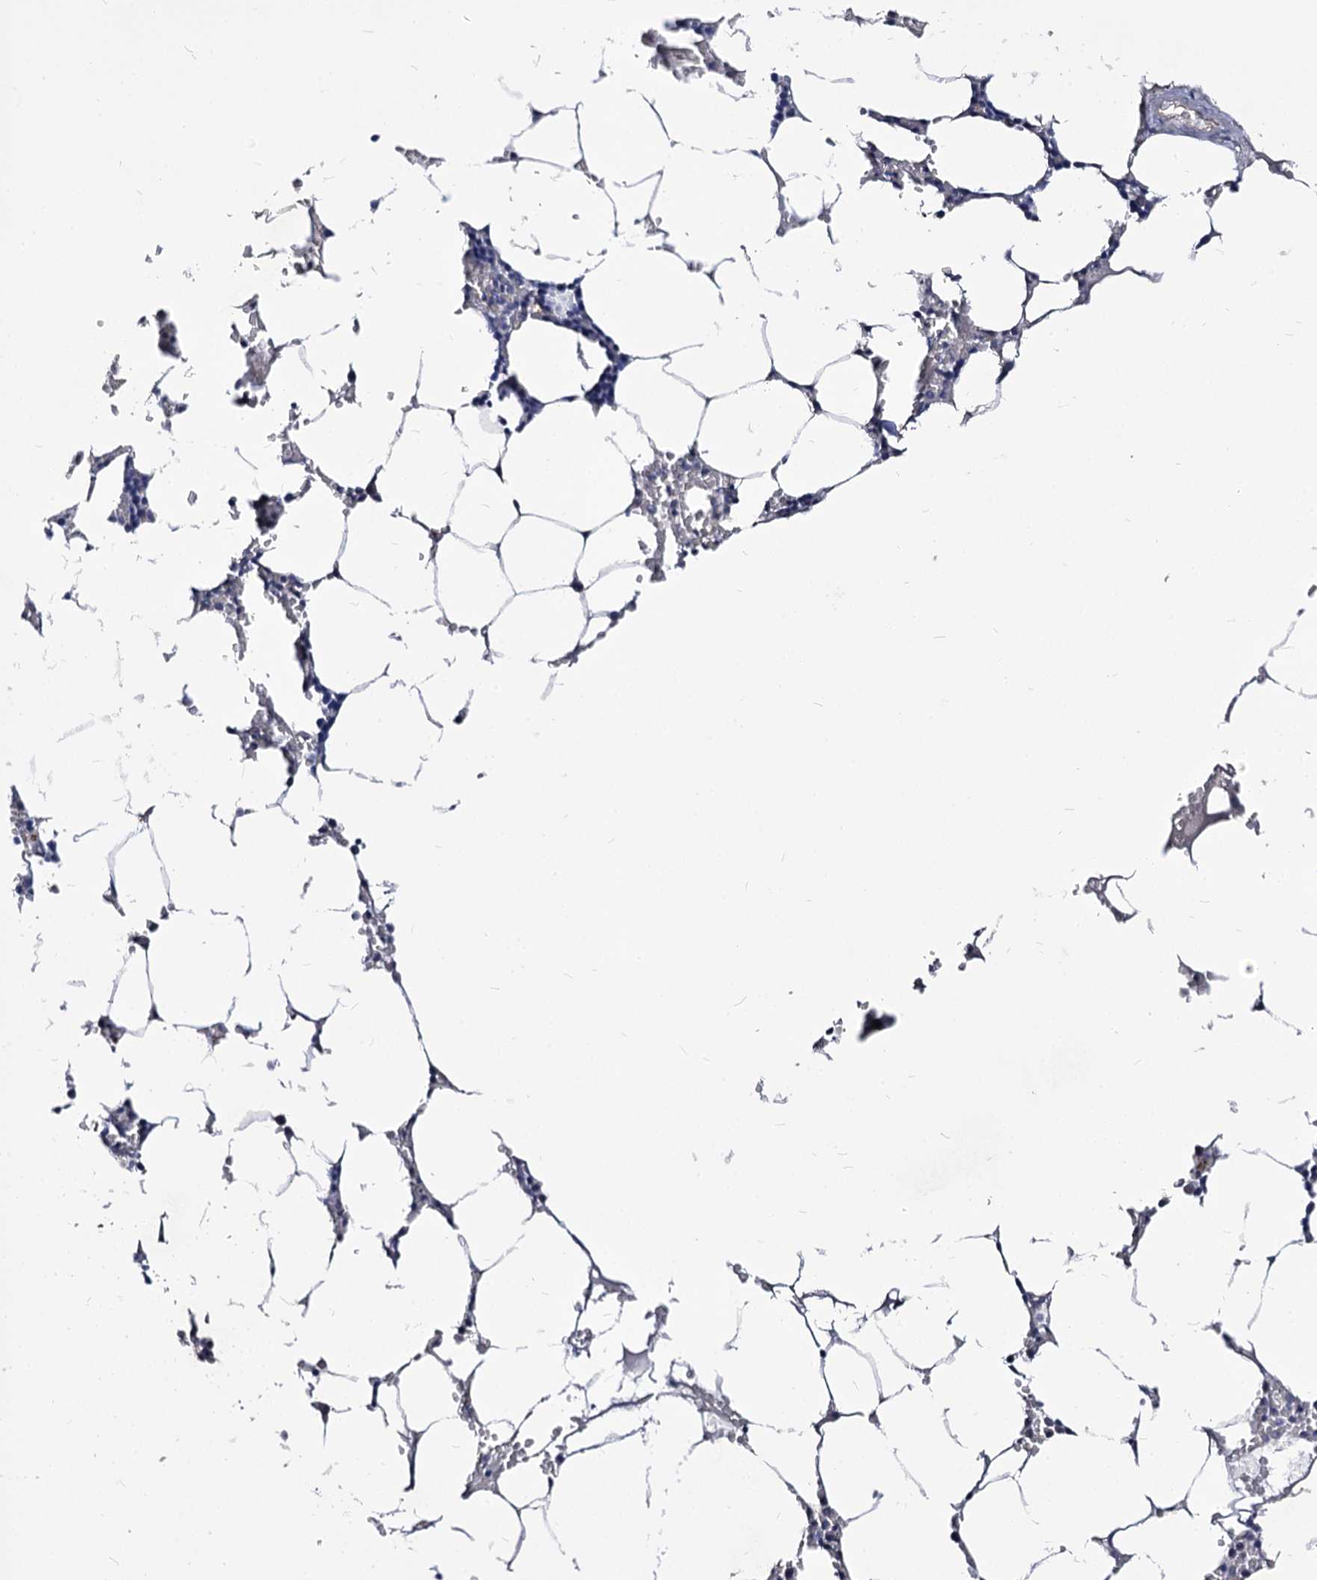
{"staining": {"intensity": "negative", "quantity": "none", "location": "none"}, "tissue": "bone marrow", "cell_type": "Hematopoietic cells", "image_type": "normal", "snomed": [{"axis": "morphology", "description": "Normal tissue, NOS"}, {"axis": "topography", "description": "Bone marrow"}], "caption": "Micrograph shows no significant protein positivity in hematopoietic cells of normal bone marrow.", "gene": "CBFB", "patient": {"sex": "male", "age": 70}}